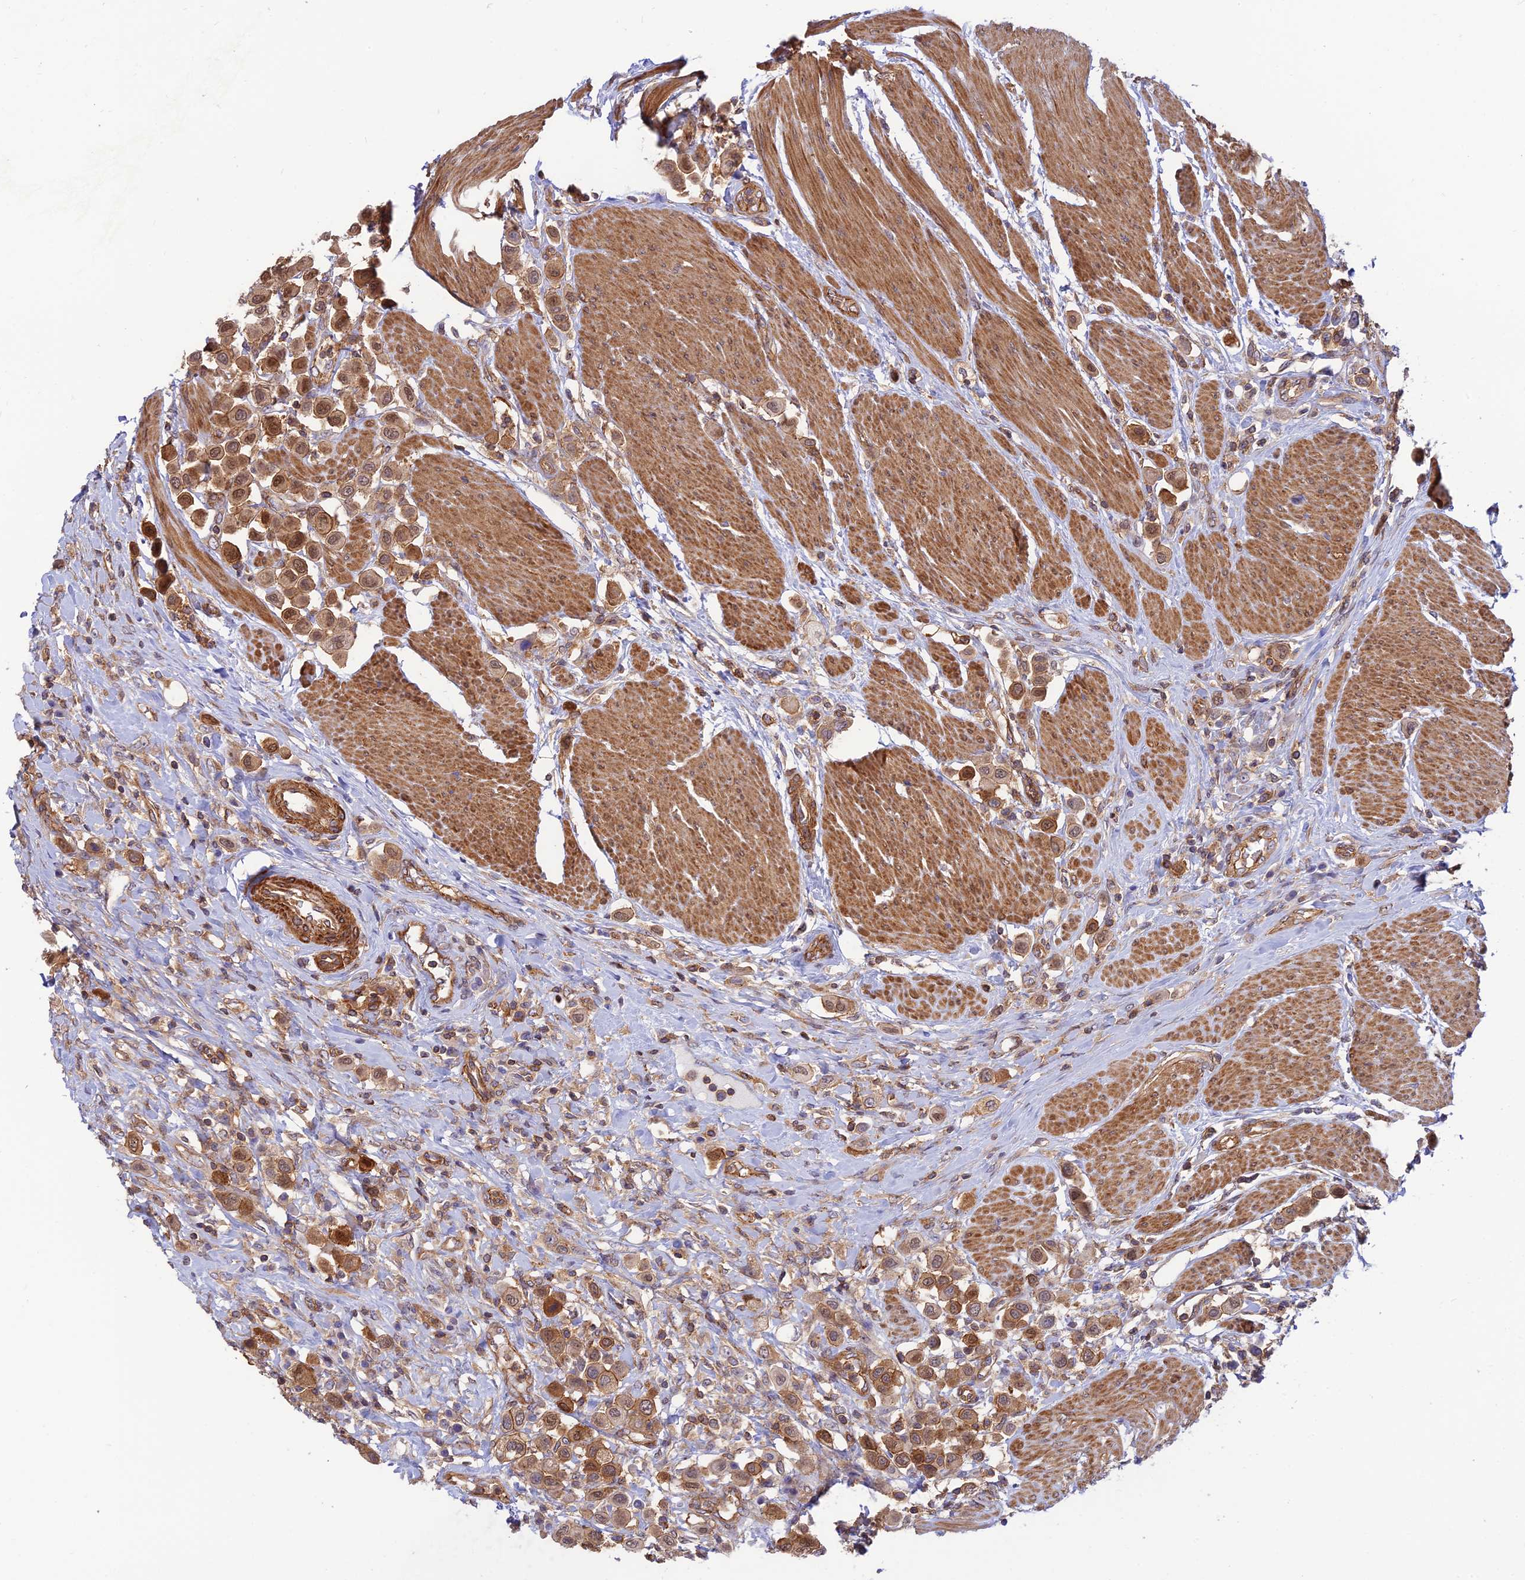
{"staining": {"intensity": "moderate", "quantity": ">75%", "location": "cytoplasmic/membranous,nuclear"}, "tissue": "urothelial cancer", "cell_type": "Tumor cells", "image_type": "cancer", "snomed": [{"axis": "morphology", "description": "Urothelial carcinoma, High grade"}, {"axis": "topography", "description": "Urinary bladder"}], "caption": "Immunohistochemistry histopathology image of neoplastic tissue: human urothelial cancer stained using IHC demonstrates medium levels of moderate protein expression localized specifically in the cytoplasmic/membranous and nuclear of tumor cells, appearing as a cytoplasmic/membranous and nuclear brown color.", "gene": "PPP1R12C", "patient": {"sex": "male", "age": 50}}